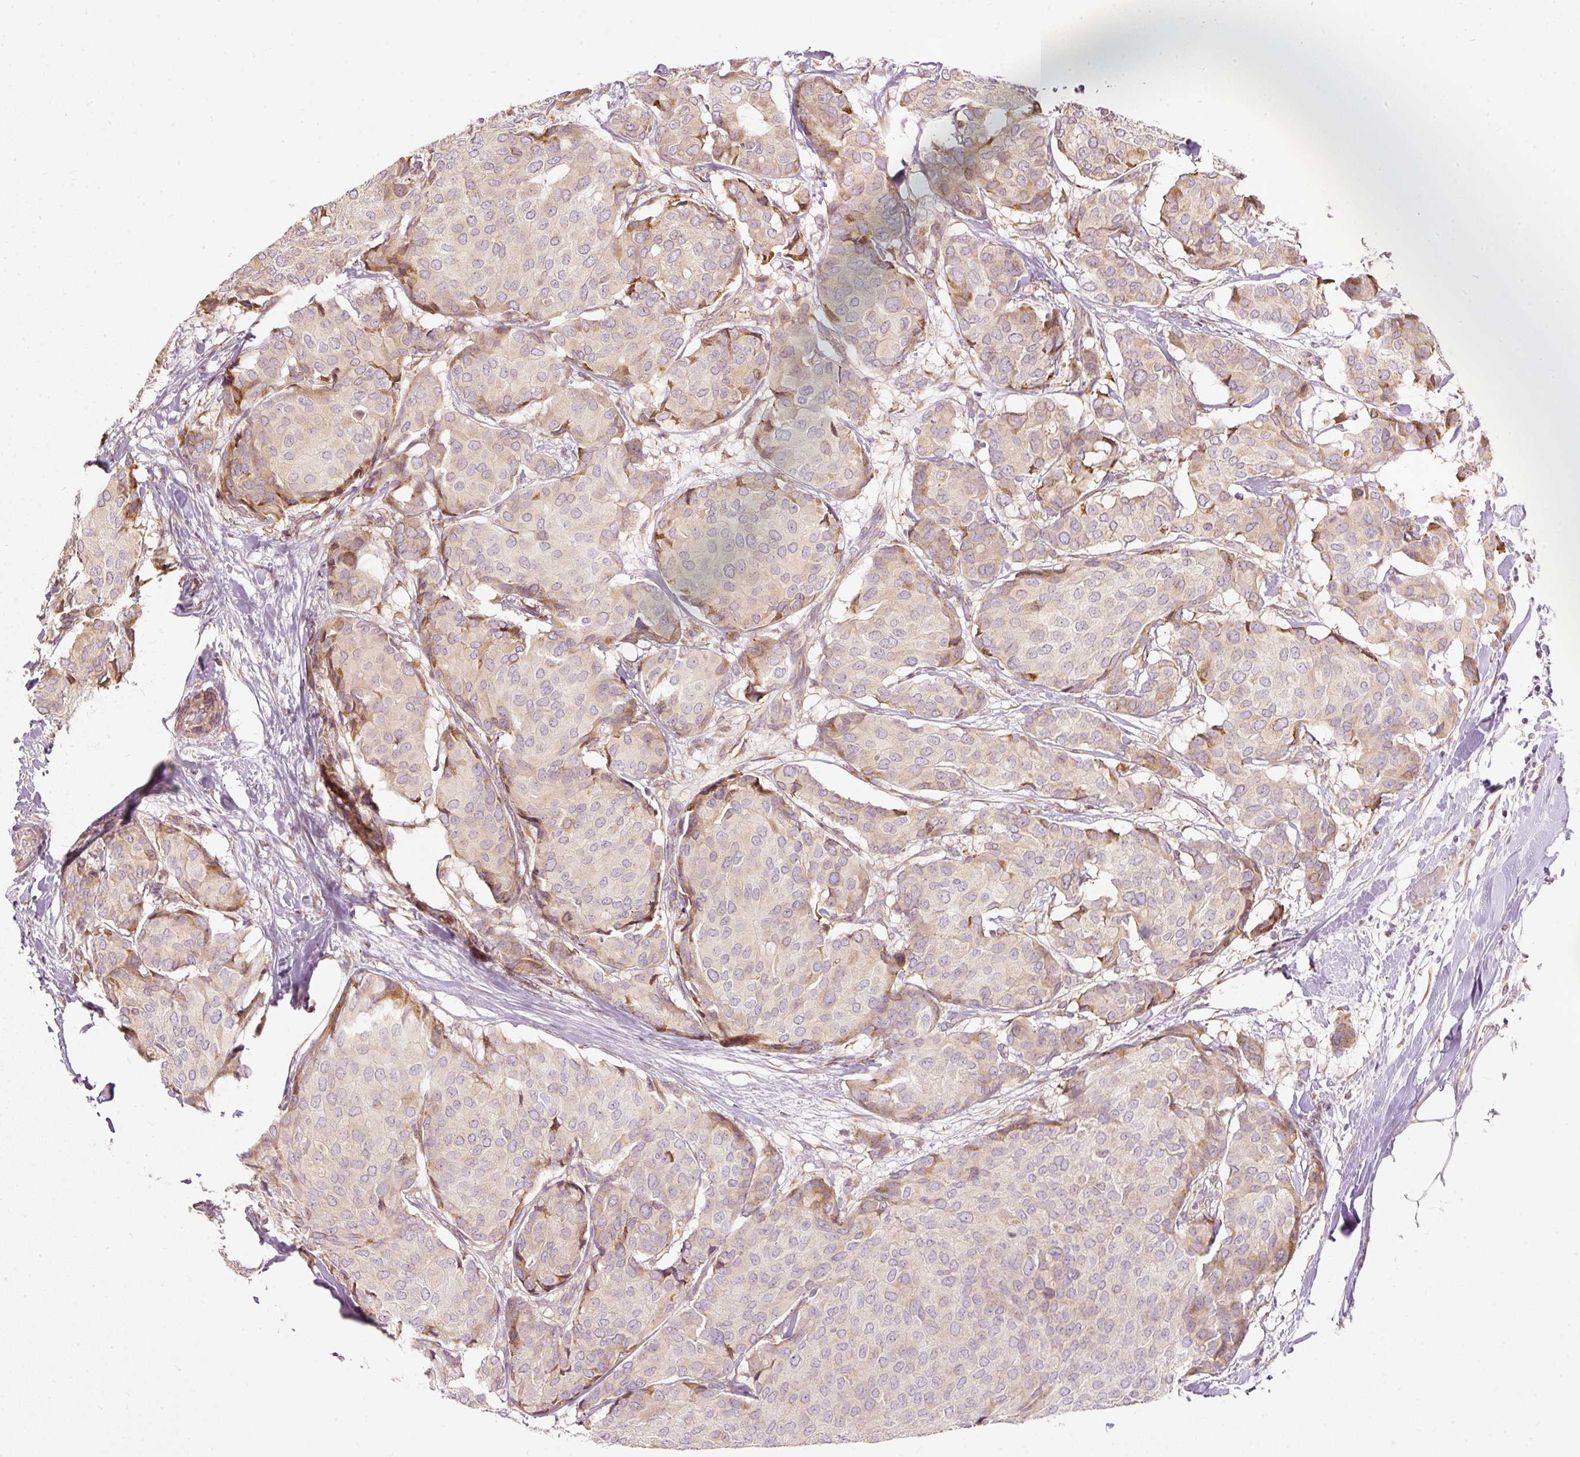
{"staining": {"intensity": "moderate", "quantity": "<25%", "location": "cytoplasmic/membranous"}, "tissue": "breast cancer", "cell_type": "Tumor cells", "image_type": "cancer", "snomed": [{"axis": "morphology", "description": "Duct carcinoma"}, {"axis": "topography", "description": "Breast"}], "caption": "Moderate cytoplasmic/membranous staining is appreciated in about <25% of tumor cells in invasive ductal carcinoma (breast). Using DAB (3,3'-diaminobenzidine) (brown) and hematoxylin (blue) stains, captured at high magnification using brightfield microscopy.", "gene": "SNAPC5", "patient": {"sex": "female", "age": 75}}